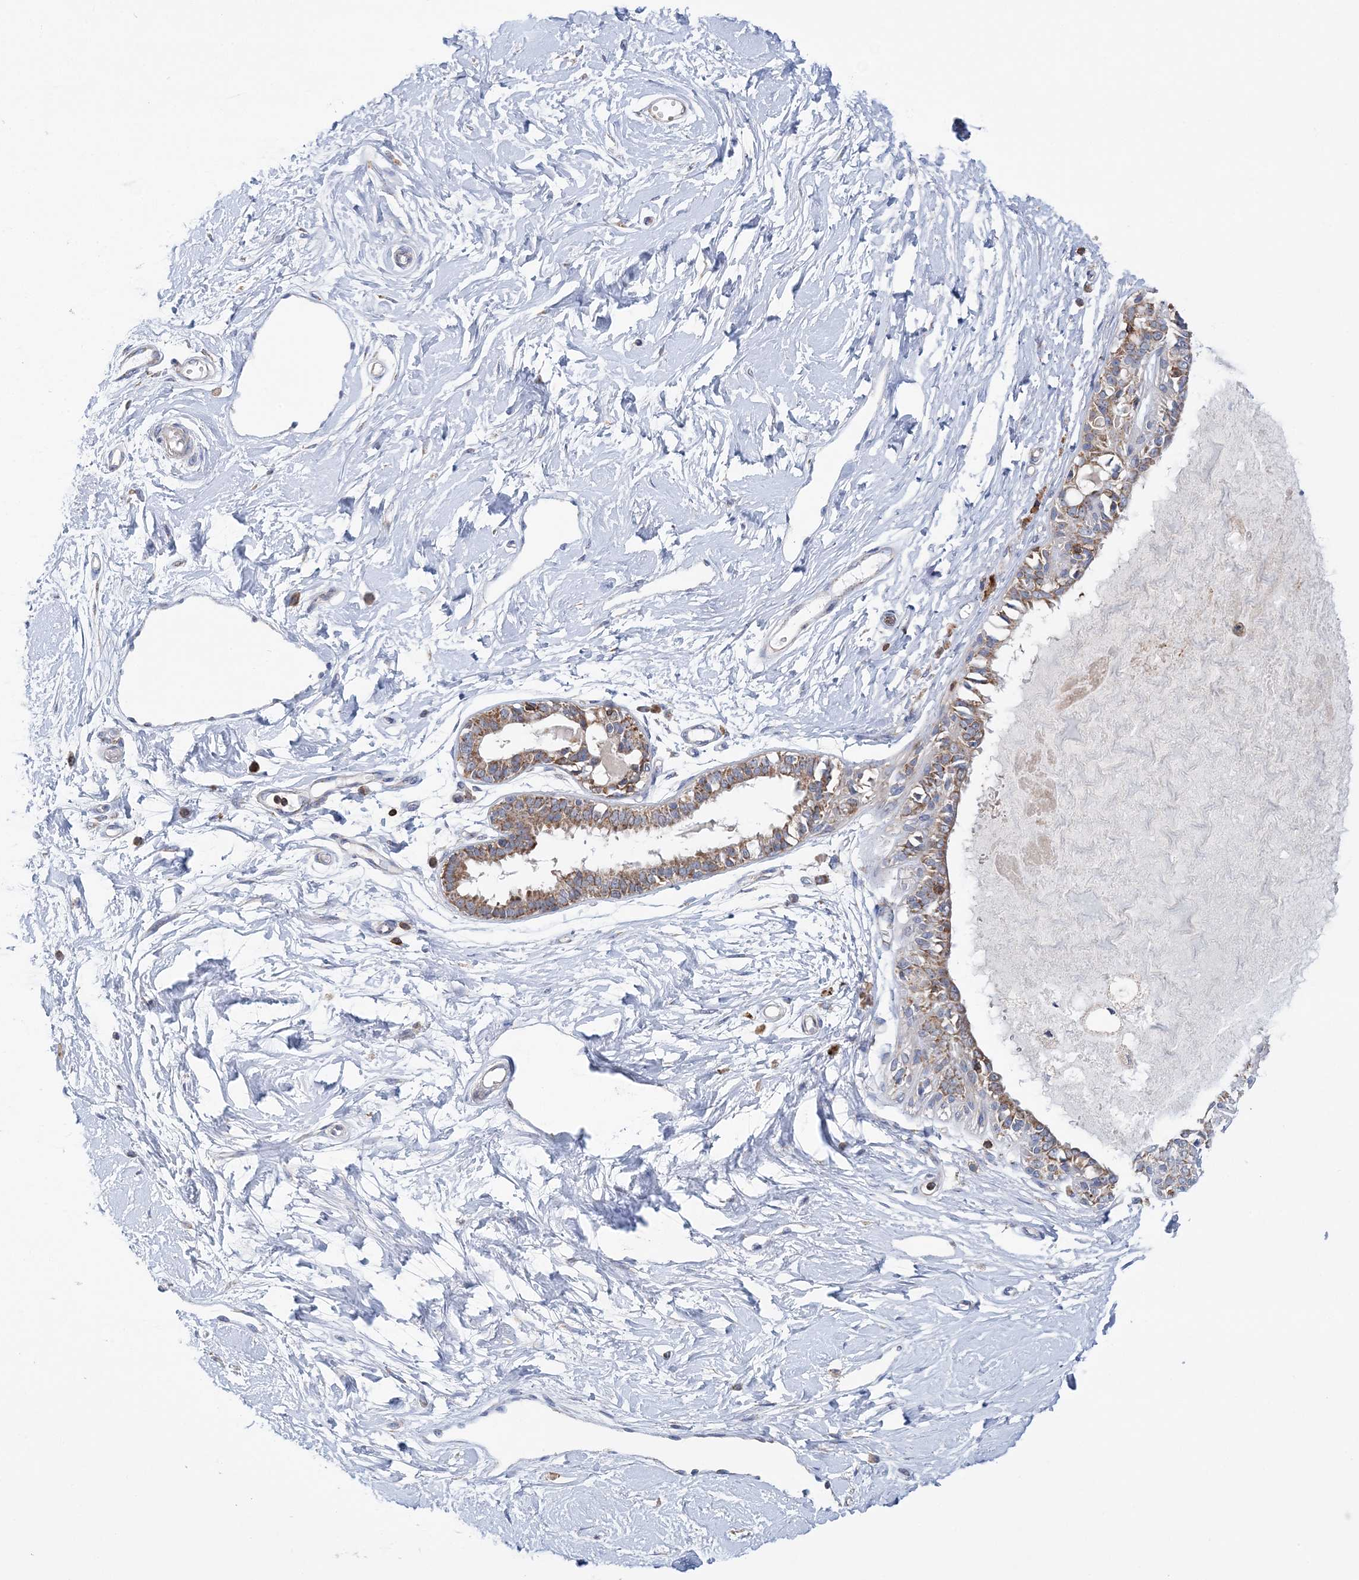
{"staining": {"intensity": "negative", "quantity": "none", "location": "none"}, "tissue": "breast", "cell_type": "Adipocytes", "image_type": "normal", "snomed": [{"axis": "morphology", "description": "Normal tissue, NOS"}, {"axis": "topography", "description": "Breast"}], "caption": "Immunohistochemistry (IHC) micrograph of normal breast stained for a protein (brown), which displays no expression in adipocytes. The staining was performed using DAB to visualize the protein expression in brown, while the nuclei were stained in blue with hematoxylin (Magnification: 20x).", "gene": "TTC32", "patient": {"sex": "female", "age": 45}}